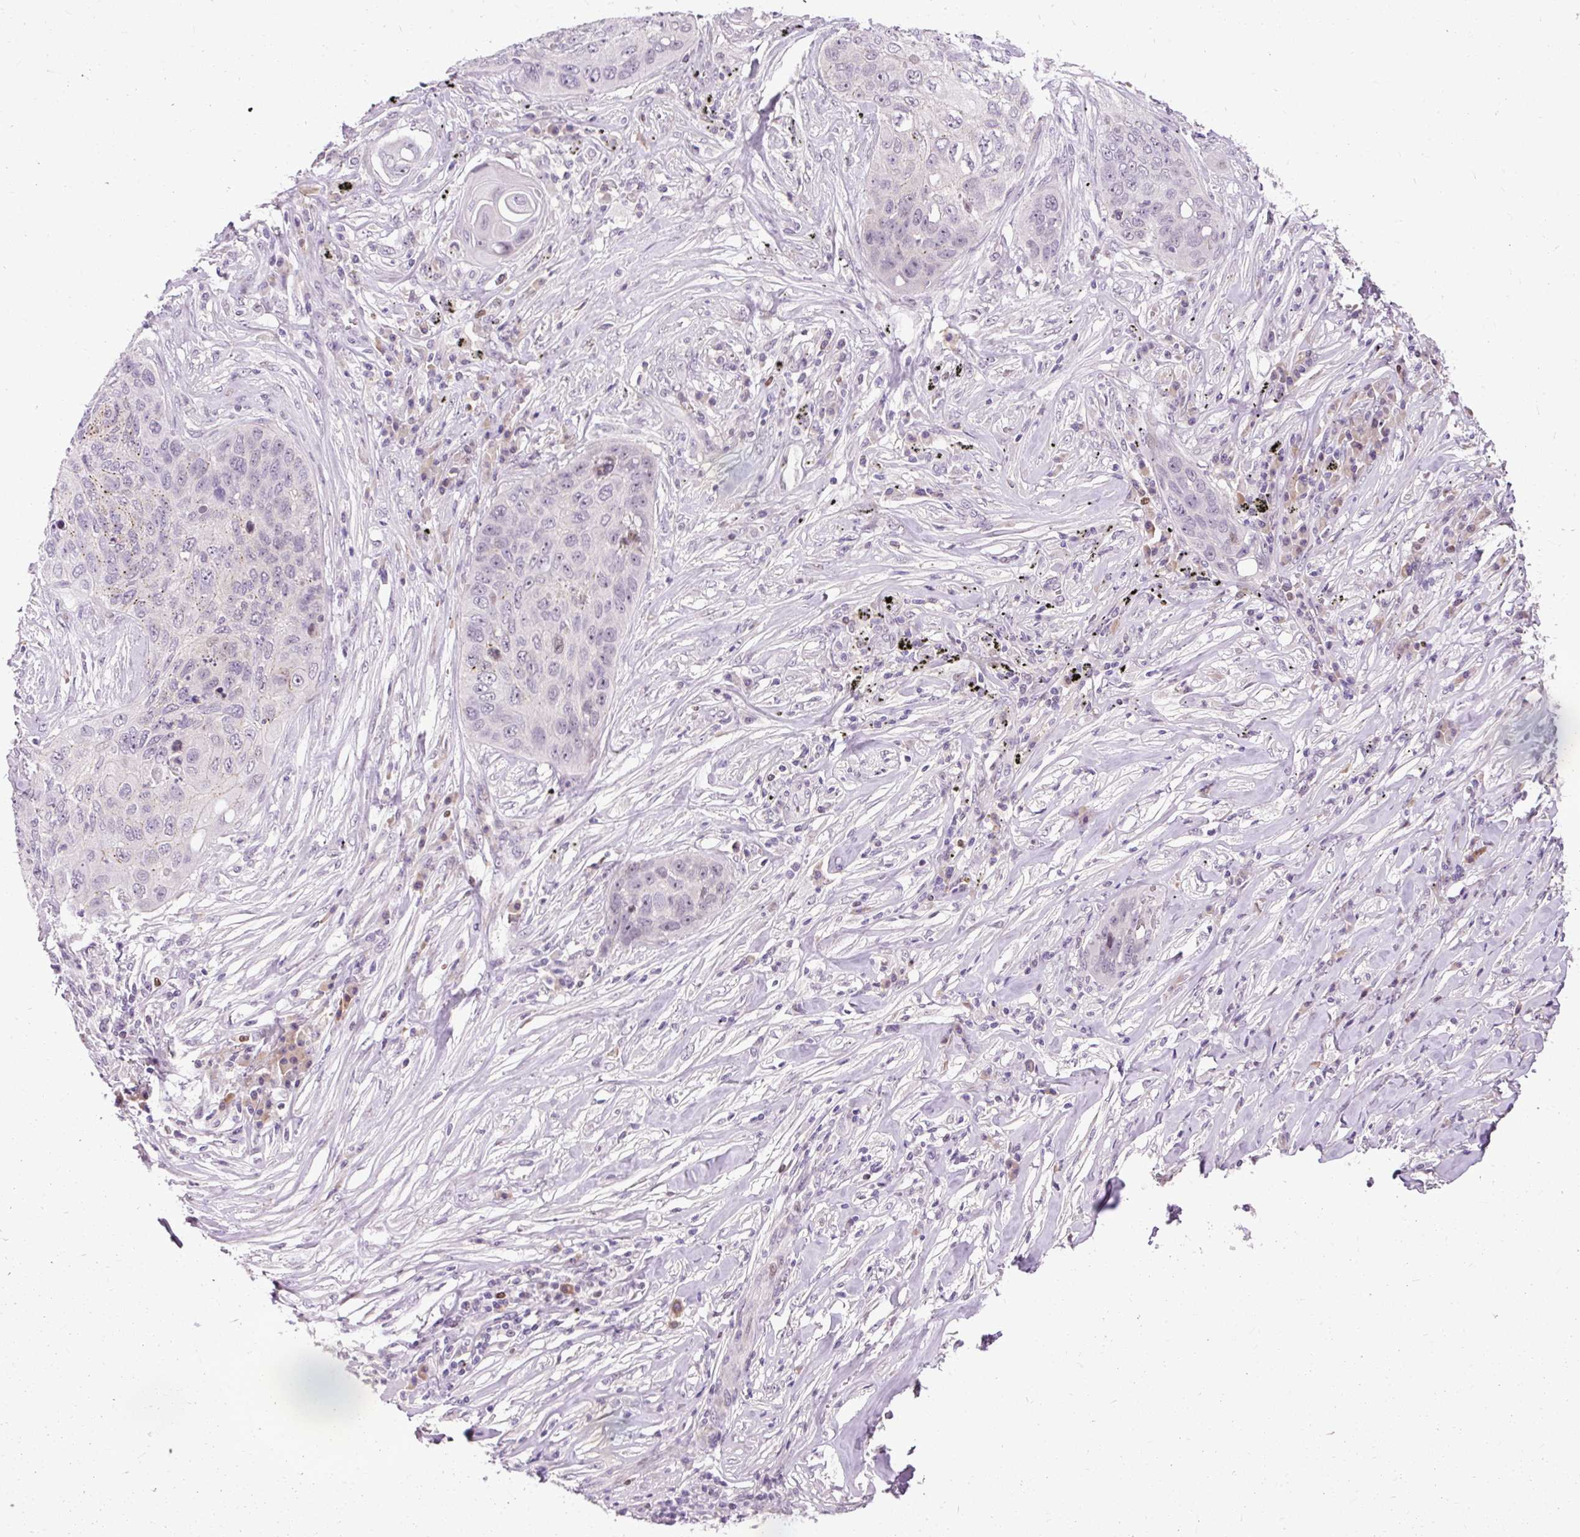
{"staining": {"intensity": "negative", "quantity": "none", "location": "none"}, "tissue": "lung cancer", "cell_type": "Tumor cells", "image_type": "cancer", "snomed": [{"axis": "morphology", "description": "Squamous cell carcinoma, NOS"}, {"axis": "topography", "description": "Lung"}], "caption": "This is an IHC micrograph of human lung cancer (squamous cell carcinoma). There is no staining in tumor cells.", "gene": "ARHGEF18", "patient": {"sex": "female", "age": 63}}